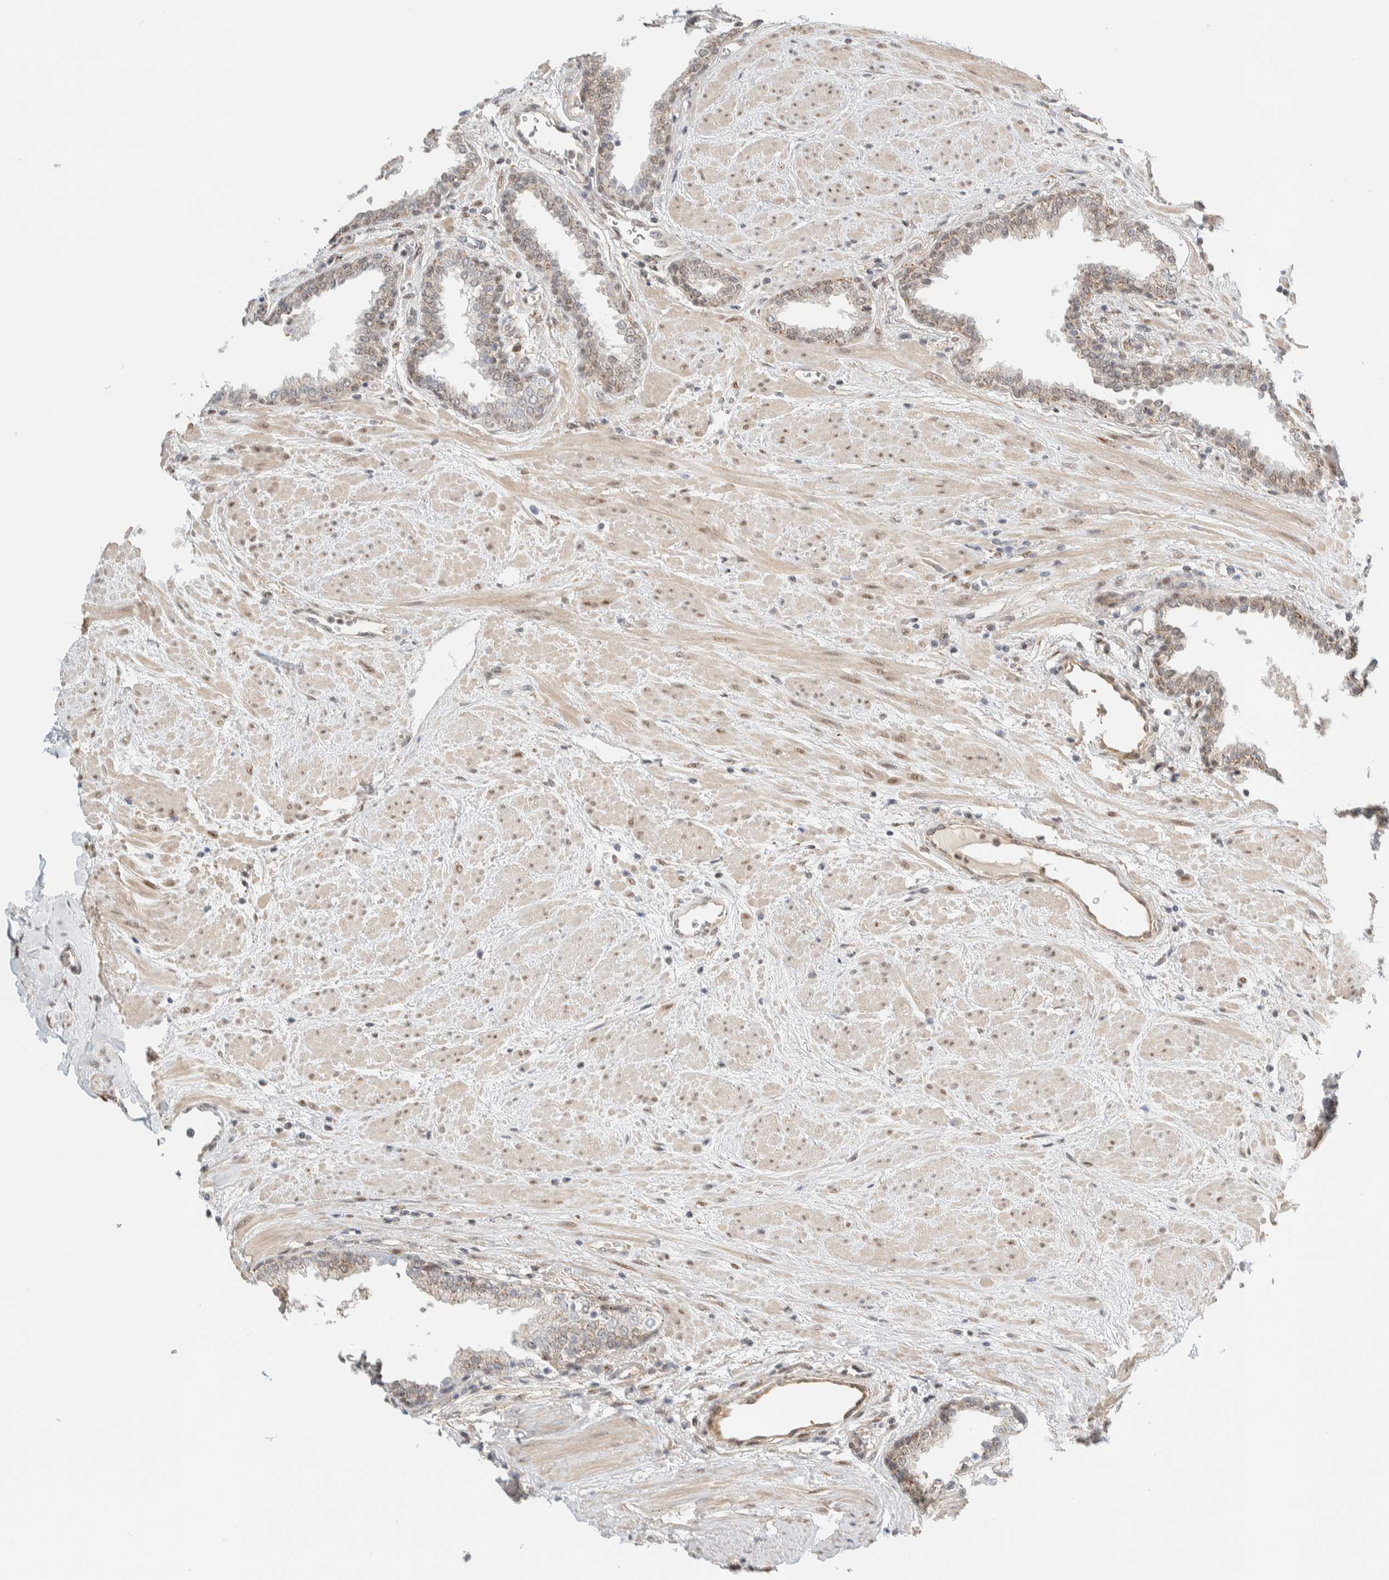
{"staining": {"intensity": "weak", "quantity": "25%-75%", "location": "cytoplasmic/membranous,nuclear"}, "tissue": "prostate", "cell_type": "Glandular cells", "image_type": "normal", "snomed": [{"axis": "morphology", "description": "Normal tissue, NOS"}, {"axis": "topography", "description": "Prostate"}], "caption": "Immunohistochemical staining of normal human prostate shows weak cytoplasmic/membranous,nuclear protein expression in approximately 25%-75% of glandular cells.", "gene": "TFE3", "patient": {"sex": "male", "age": 51}}